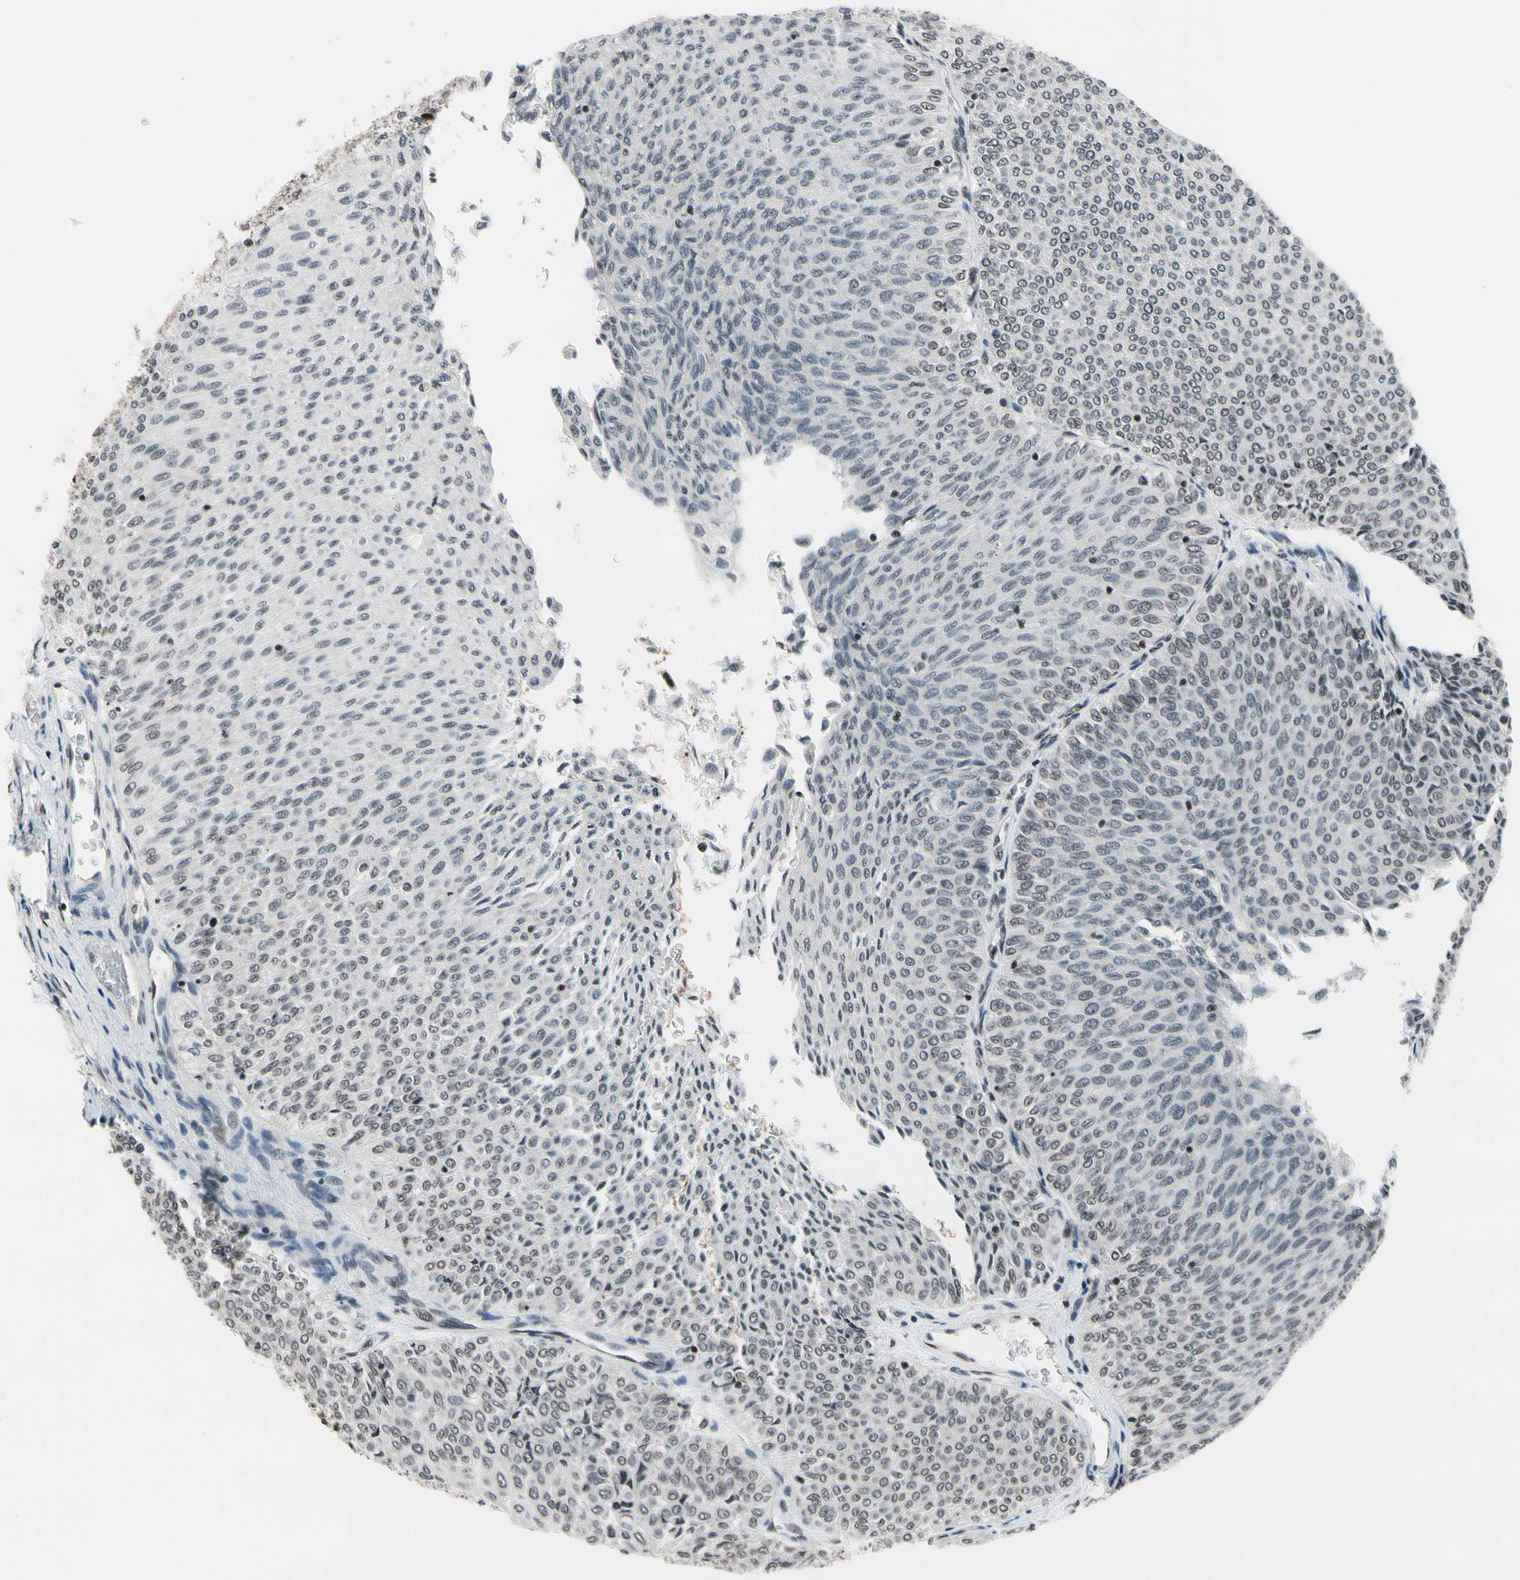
{"staining": {"intensity": "moderate", "quantity": "<25%", "location": "nuclear"}, "tissue": "urothelial cancer", "cell_type": "Tumor cells", "image_type": "cancer", "snomed": [{"axis": "morphology", "description": "Urothelial carcinoma, Low grade"}, {"axis": "topography", "description": "Urinary bladder"}], "caption": "This is a micrograph of immunohistochemistry (IHC) staining of urothelial cancer, which shows moderate positivity in the nuclear of tumor cells.", "gene": "RECQL", "patient": {"sex": "male", "age": 78}}